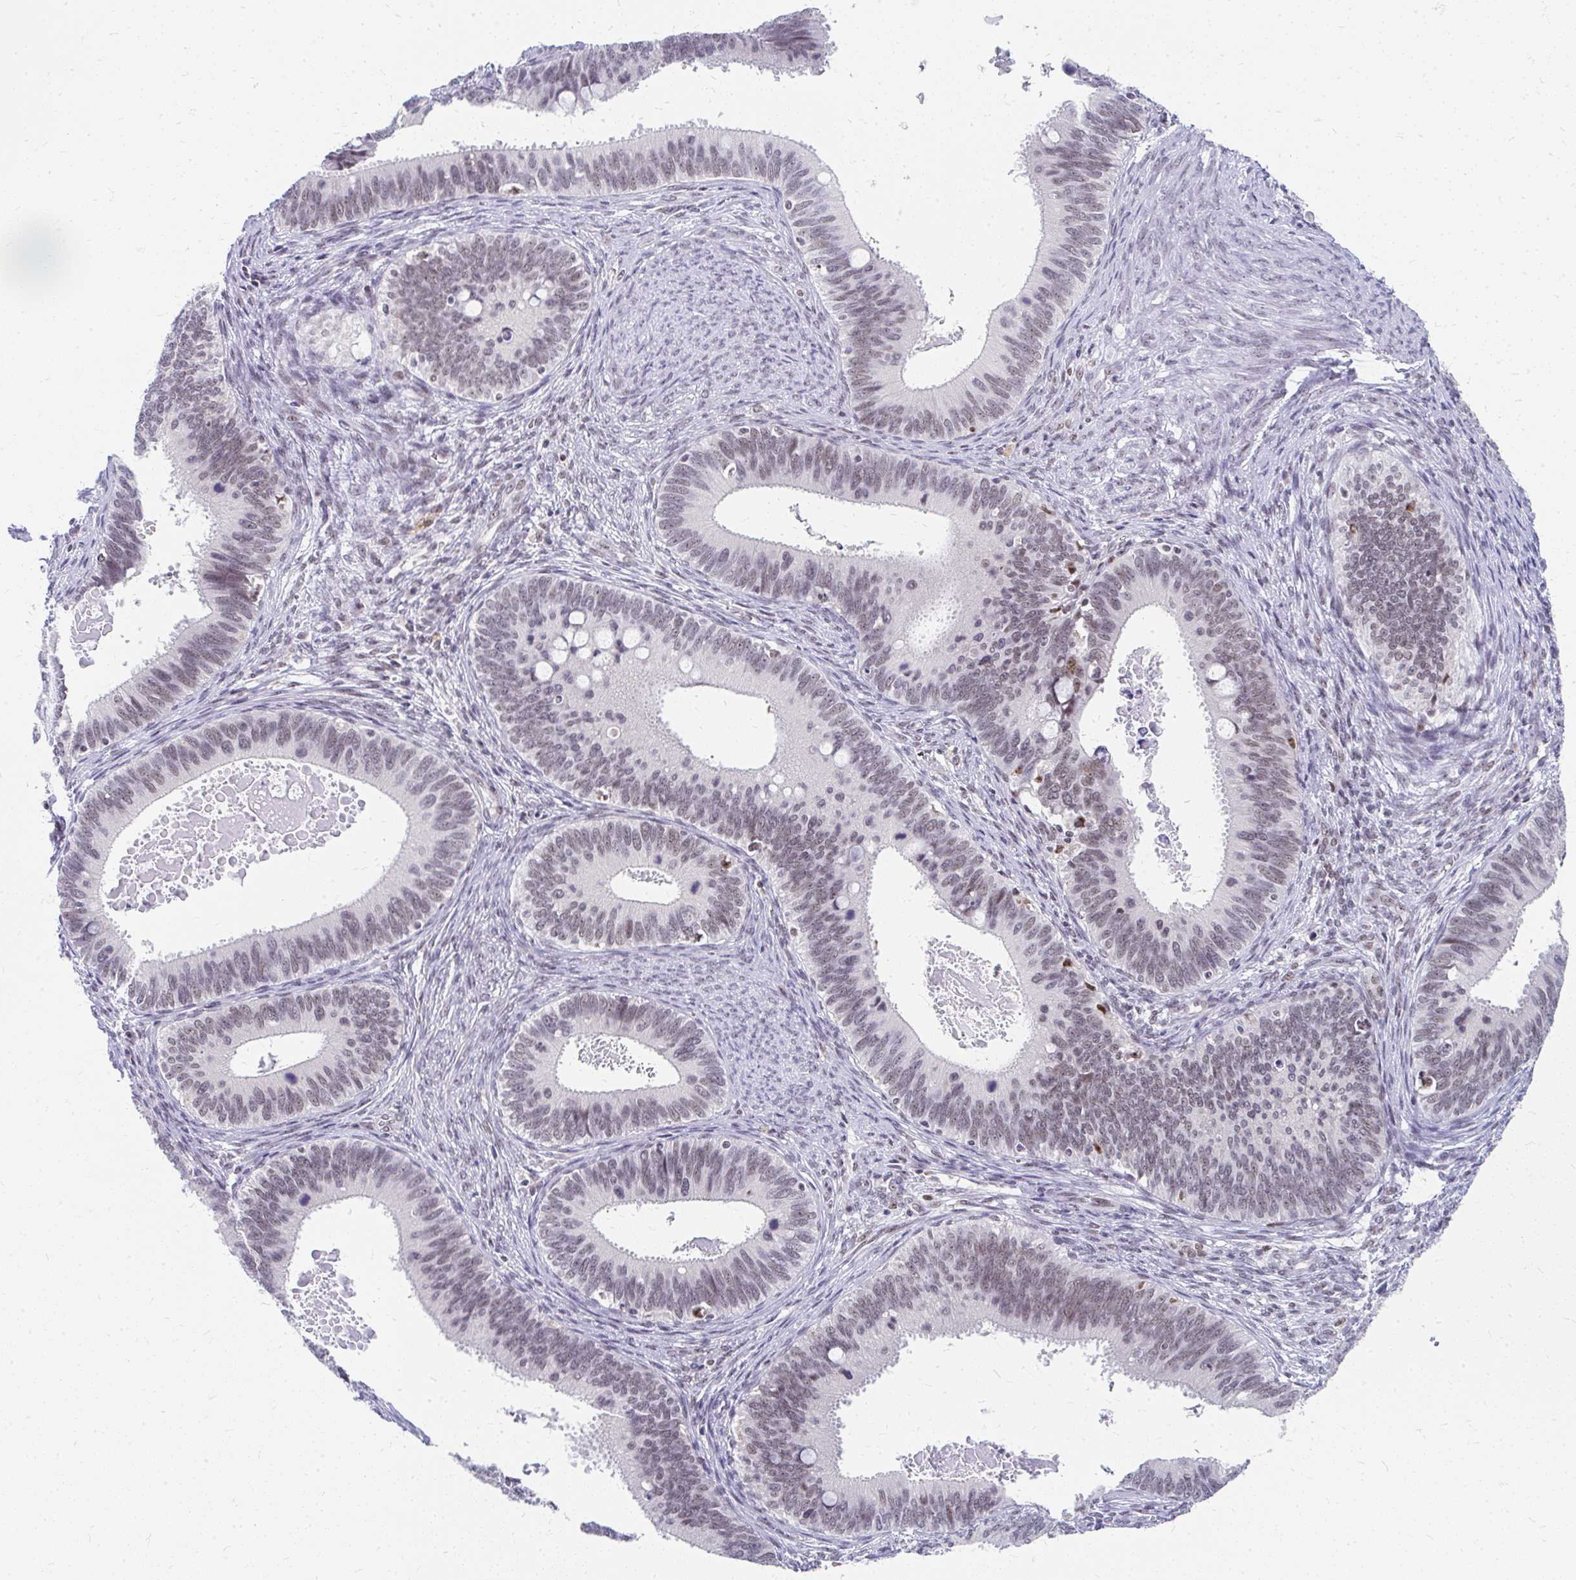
{"staining": {"intensity": "moderate", "quantity": "25%-75%", "location": "nuclear"}, "tissue": "cervical cancer", "cell_type": "Tumor cells", "image_type": "cancer", "snomed": [{"axis": "morphology", "description": "Adenocarcinoma, NOS"}, {"axis": "topography", "description": "Cervix"}], "caption": "The histopathology image reveals staining of cervical cancer, revealing moderate nuclear protein positivity (brown color) within tumor cells.", "gene": "GTF2H1", "patient": {"sex": "female", "age": 42}}